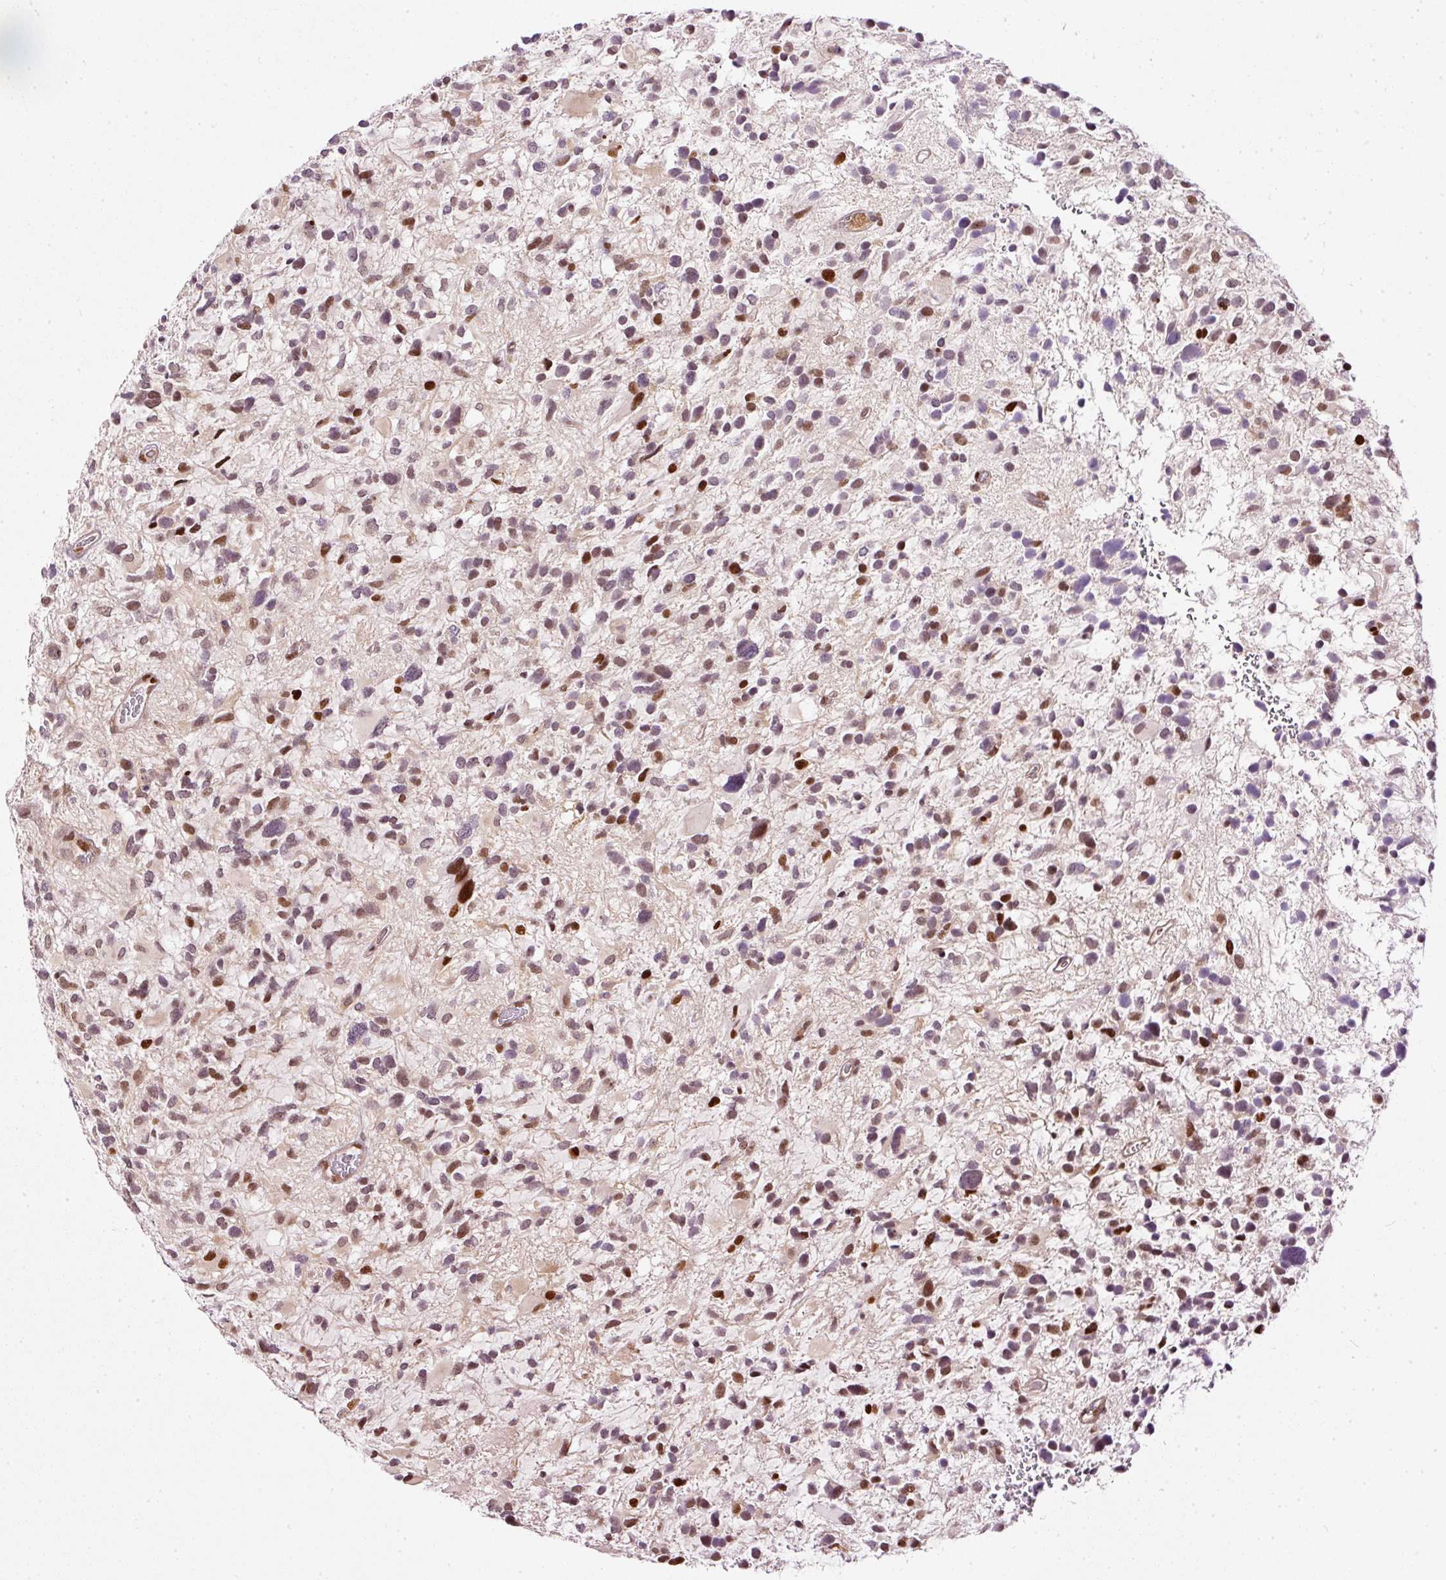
{"staining": {"intensity": "moderate", "quantity": "25%-75%", "location": "nuclear"}, "tissue": "glioma", "cell_type": "Tumor cells", "image_type": "cancer", "snomed": [{"axis": "morphology", "description": "Glioma, malignant, High grade"}, {"axis": "topography", "description": "Brain"}], "caption": "Glioma tissue shows moderate nuclear positivity in about 25%-75% of tumor cells, visualized by immunohistochemistry. The protein of interest is stained brown, and the nuclei are stained in blue (DAB IHC with brightfield microscopy, high magnification).", "gene": "ZNF778", "patient": {"sex": "female", "age": 11}}